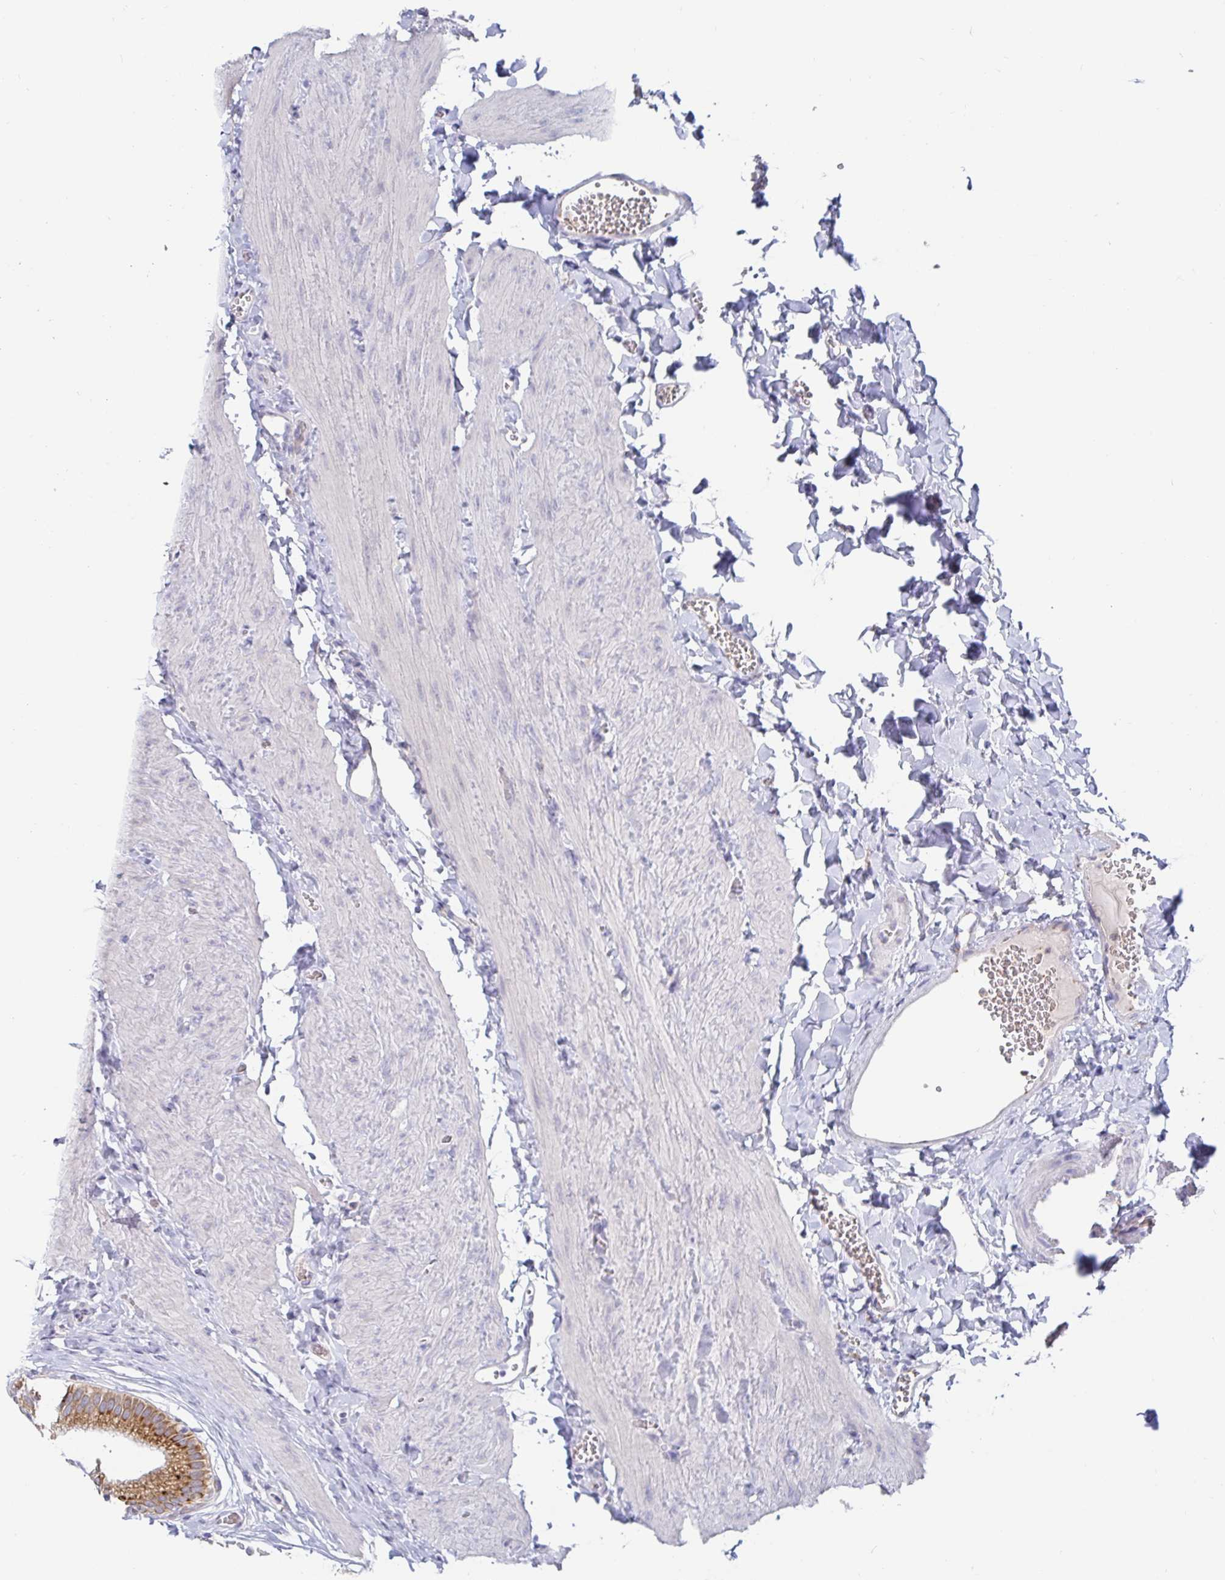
{"staining": {"intensity": "moderate", "quantity": "25%-75%", "location": "cytoplasmic/membranous"}, "tissue": "gallbladder", "cell_type": "Glandular cells", "image_type": "normal", "snomed": [{"axis": "morphology", "description": "Normal tissue, NOS"}, {"axis": "topography", "description": "Gallbladder"}, {"axis": "topography", "description": "Peripheral nerve tissue"}], "caption": "Gallbladder stained for a protein shows moderate cytoplasmic/membranous positivity in glandular cells. (brown staining indicates protein expression, while blue staining denotes nuclei).", "gene": "SPPL3", "patient": {"sex": "male", "age": 17}}